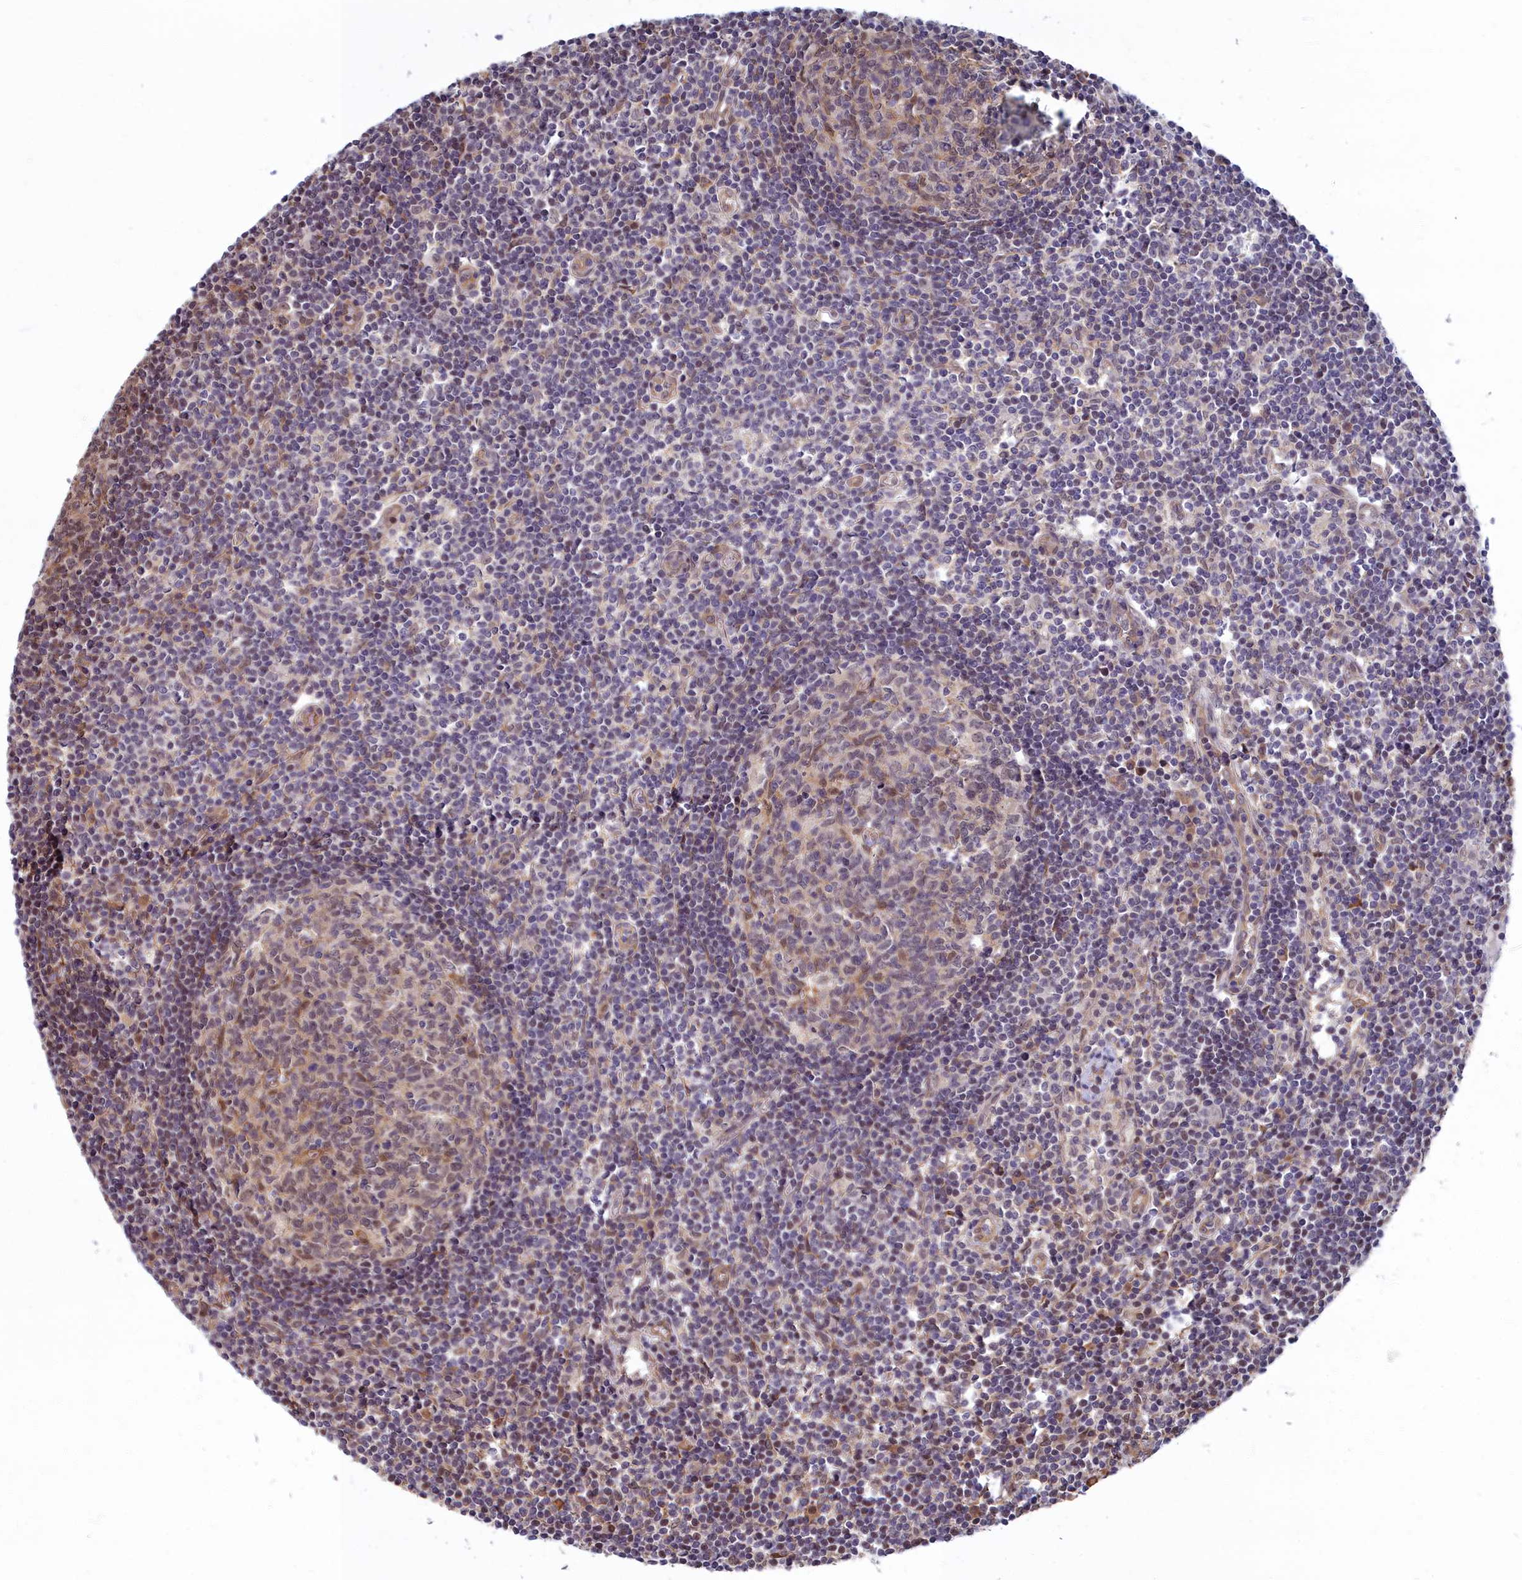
{"staining": {"intensity": "weak", "quantity": "25%-75%", "location": "cytoplasmic/membranous,nuclear"}, "tissue": "lymph node", "cell_type": "Germinal center cells", "image_type": "normal", "snomed": [{"axis": "morphology", "description": "Normal tissue, NOS"}, {"axis": "topography", "description": "Lymph node"}], "caption": "Unremarkable lymph node was stained to show a protein in brown. There is low levels of weak cytoplasmic/membranous,nuclear expression in approximately 25%-75% of germinal center cells.", "gene": "MAK16", "patient": {"sex": "female", "age": 55}}